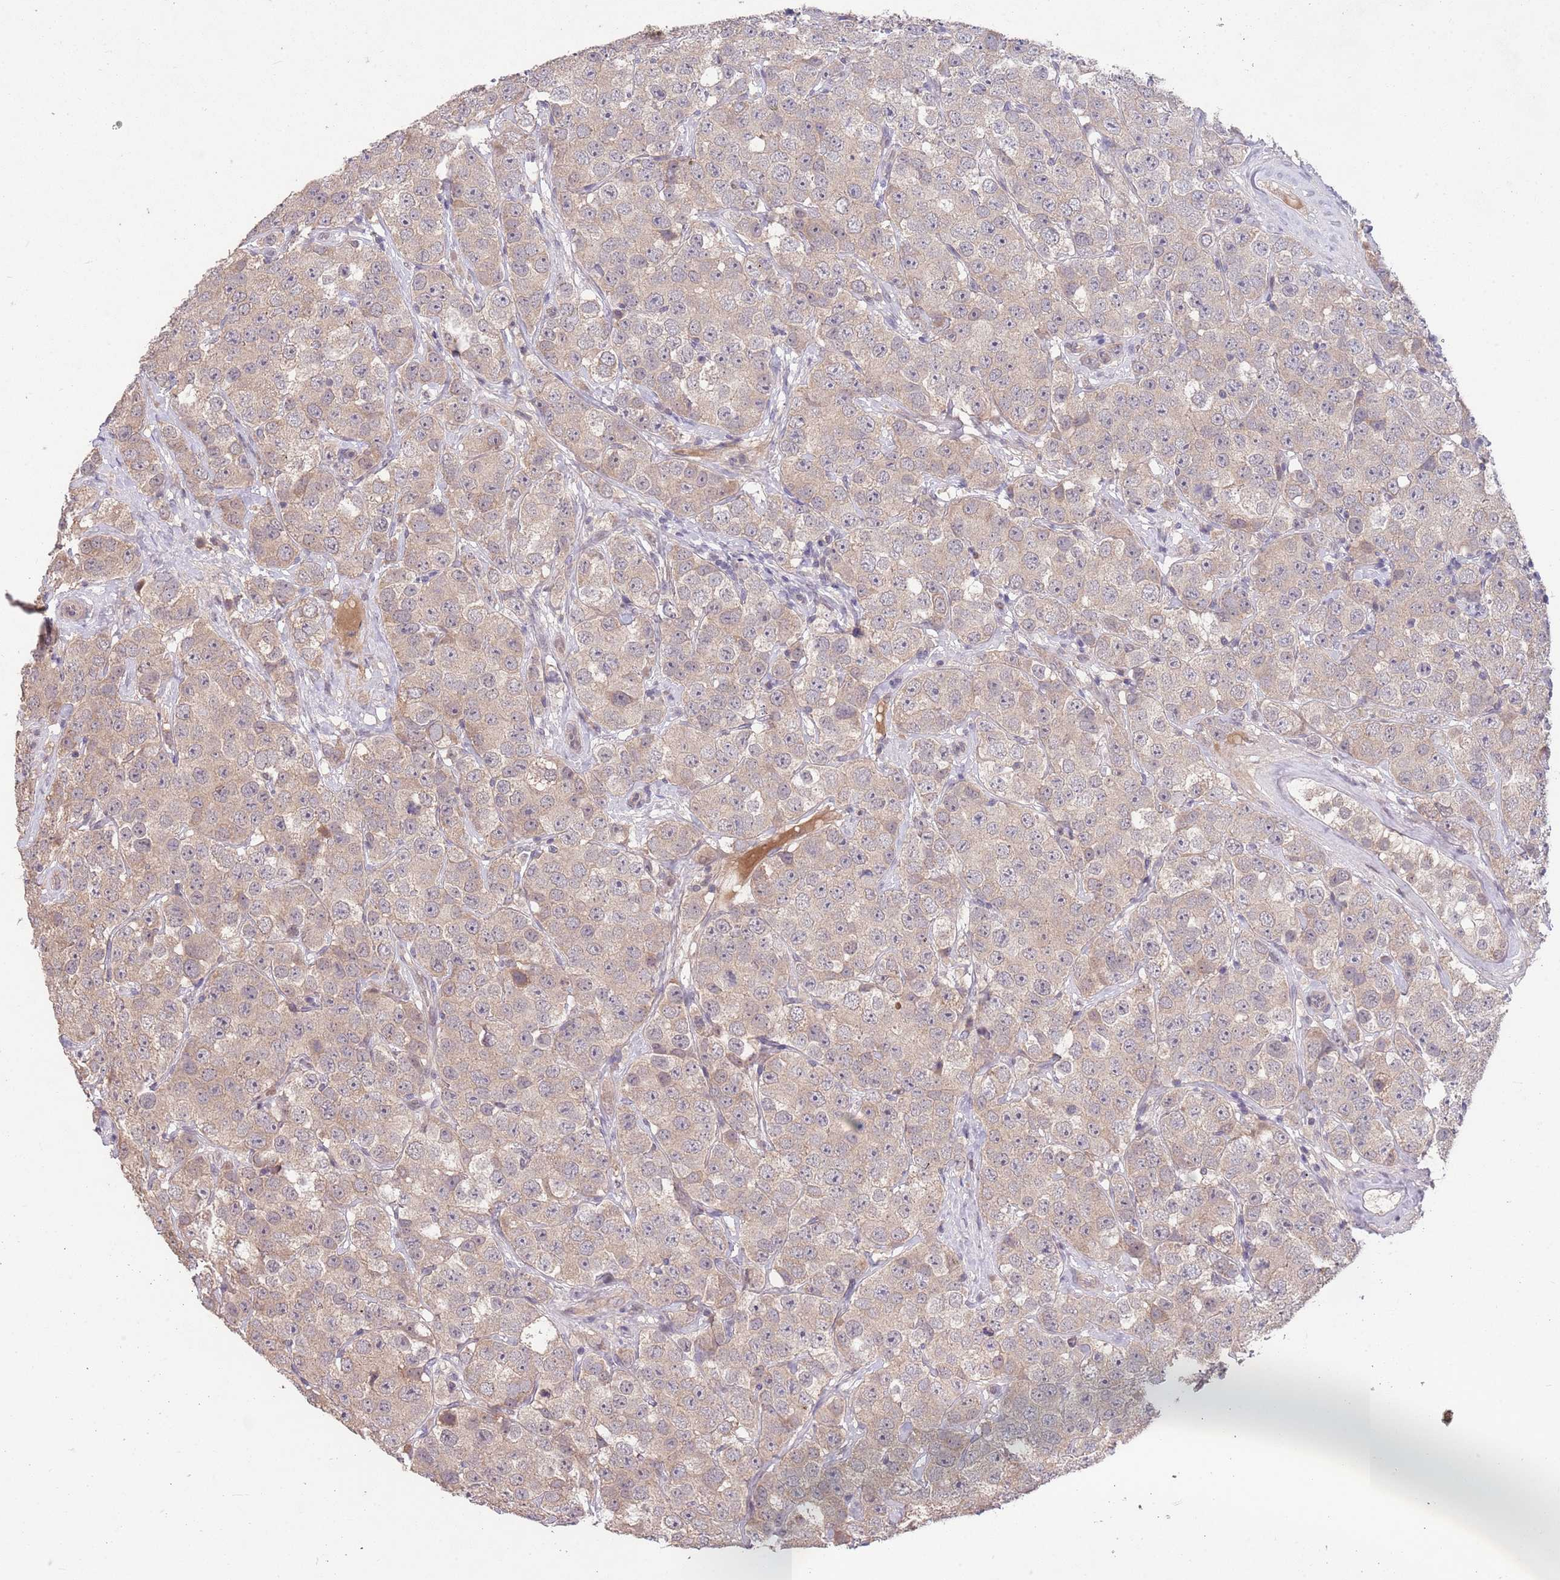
{"staining": {"intensity": "weak", "quantity": ">75%", "location": "cytoplasmic/membranous"}, "tissue": "testis cancer", "cell_type": "Tumor cells", "image_type": "cancer", "snomed": [{"axis": "morphology", "description": "Seminoma, NOS"}, {"axis": "topography", "description": "Testis"}], "caption": "Testis seminoma stained with IHC demonstrates weak cytoplasmic/membranous staining in approximately >75% of tumor cells.", "gene": "MEI1", "patient": {"sex": "male", "age": 28}}